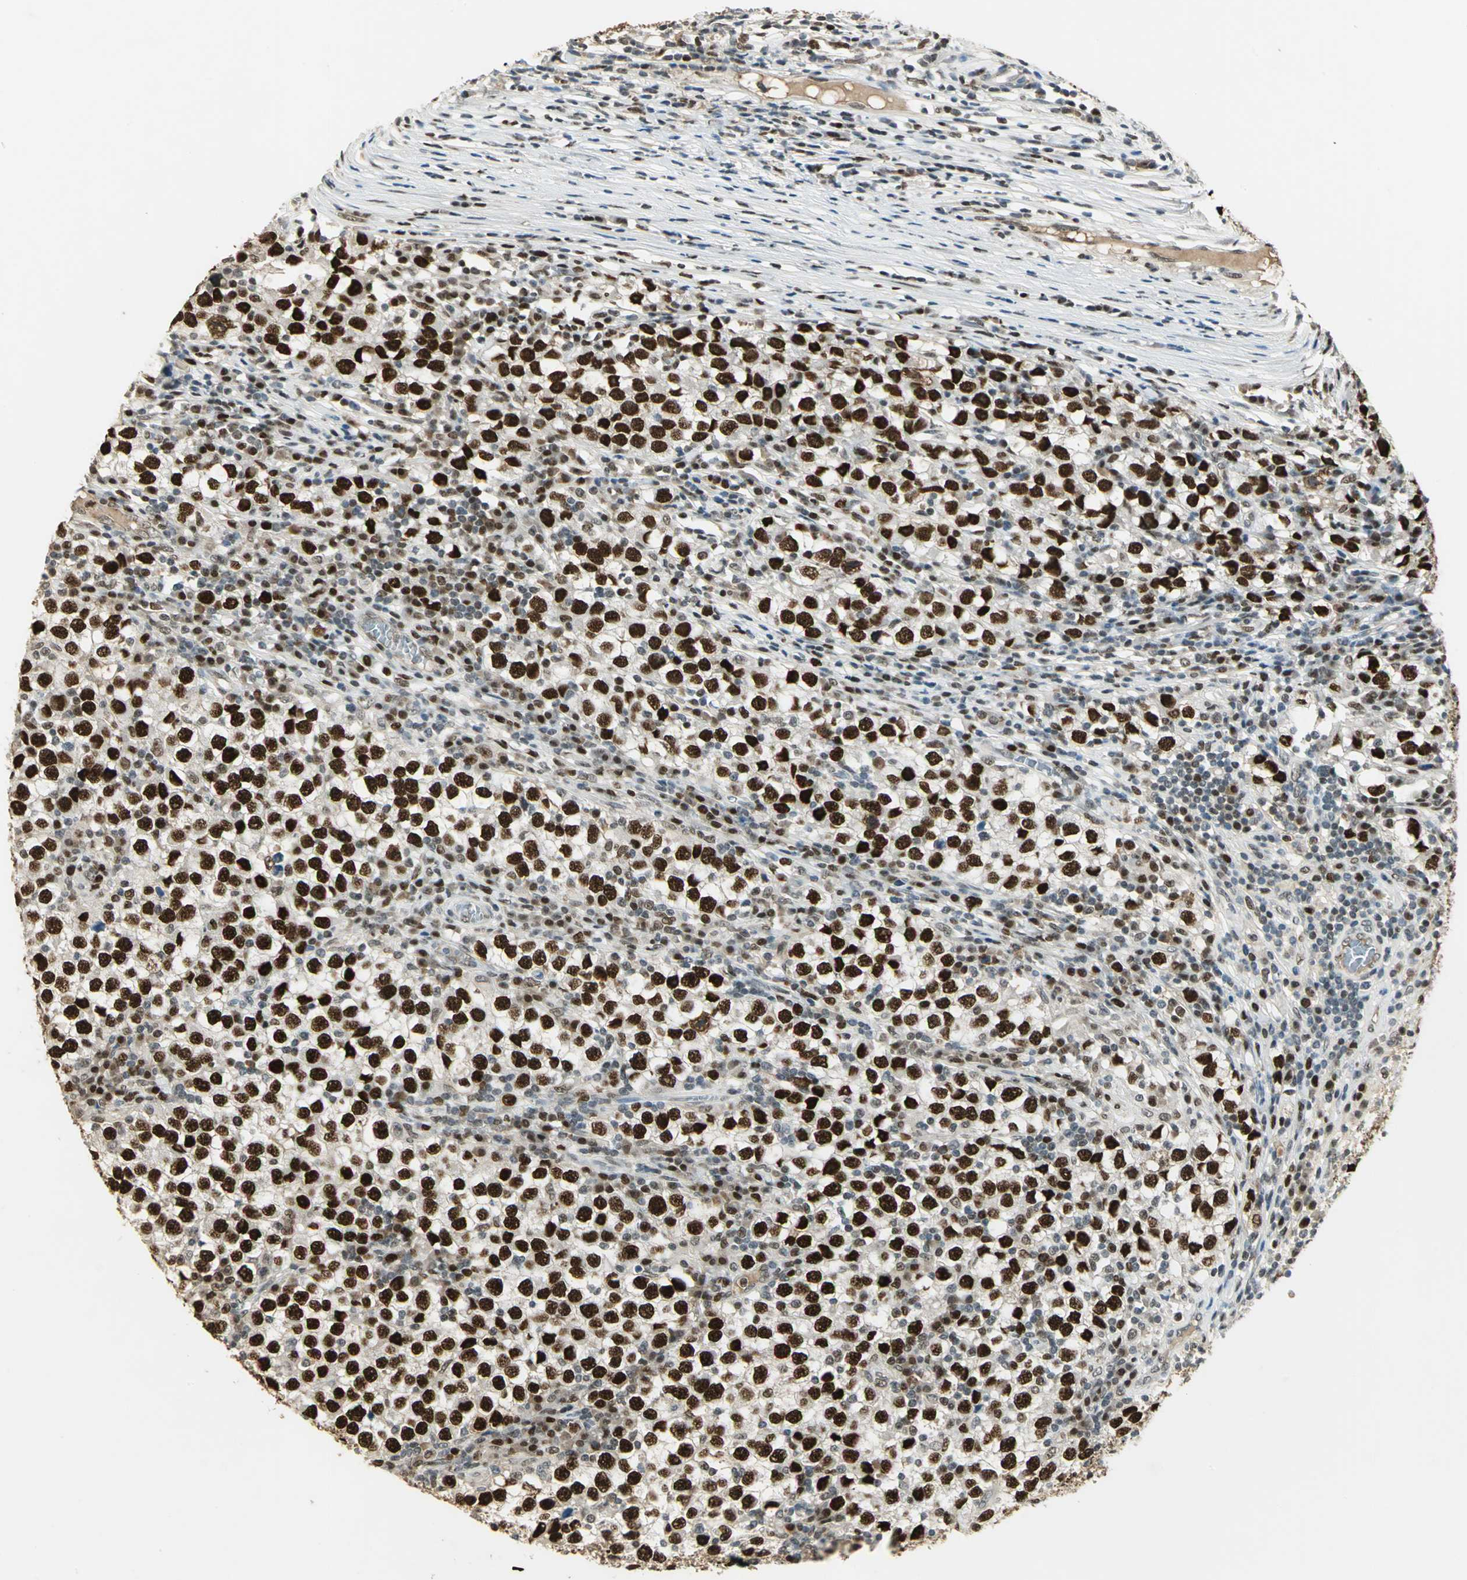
{"staining": {"intensity": "strong", "quantity": ">75%", "location": "nuclear"}, "tissue": "testis cancer", "cell_type": "Tumor cells", "image_type": "cancer", "snomed": [{"axis": "morphology", "description": "Seminoma, NOS"}, {"axis": "topography", "description": "Testis"}], "caption": "Testis cancer was stained to show a protein in brown. There is high levels of strong nuclear positivity in approximately >75% of tumor cells.", "gene": "AK6", "patient": {"sex": "male", "age": 65}}